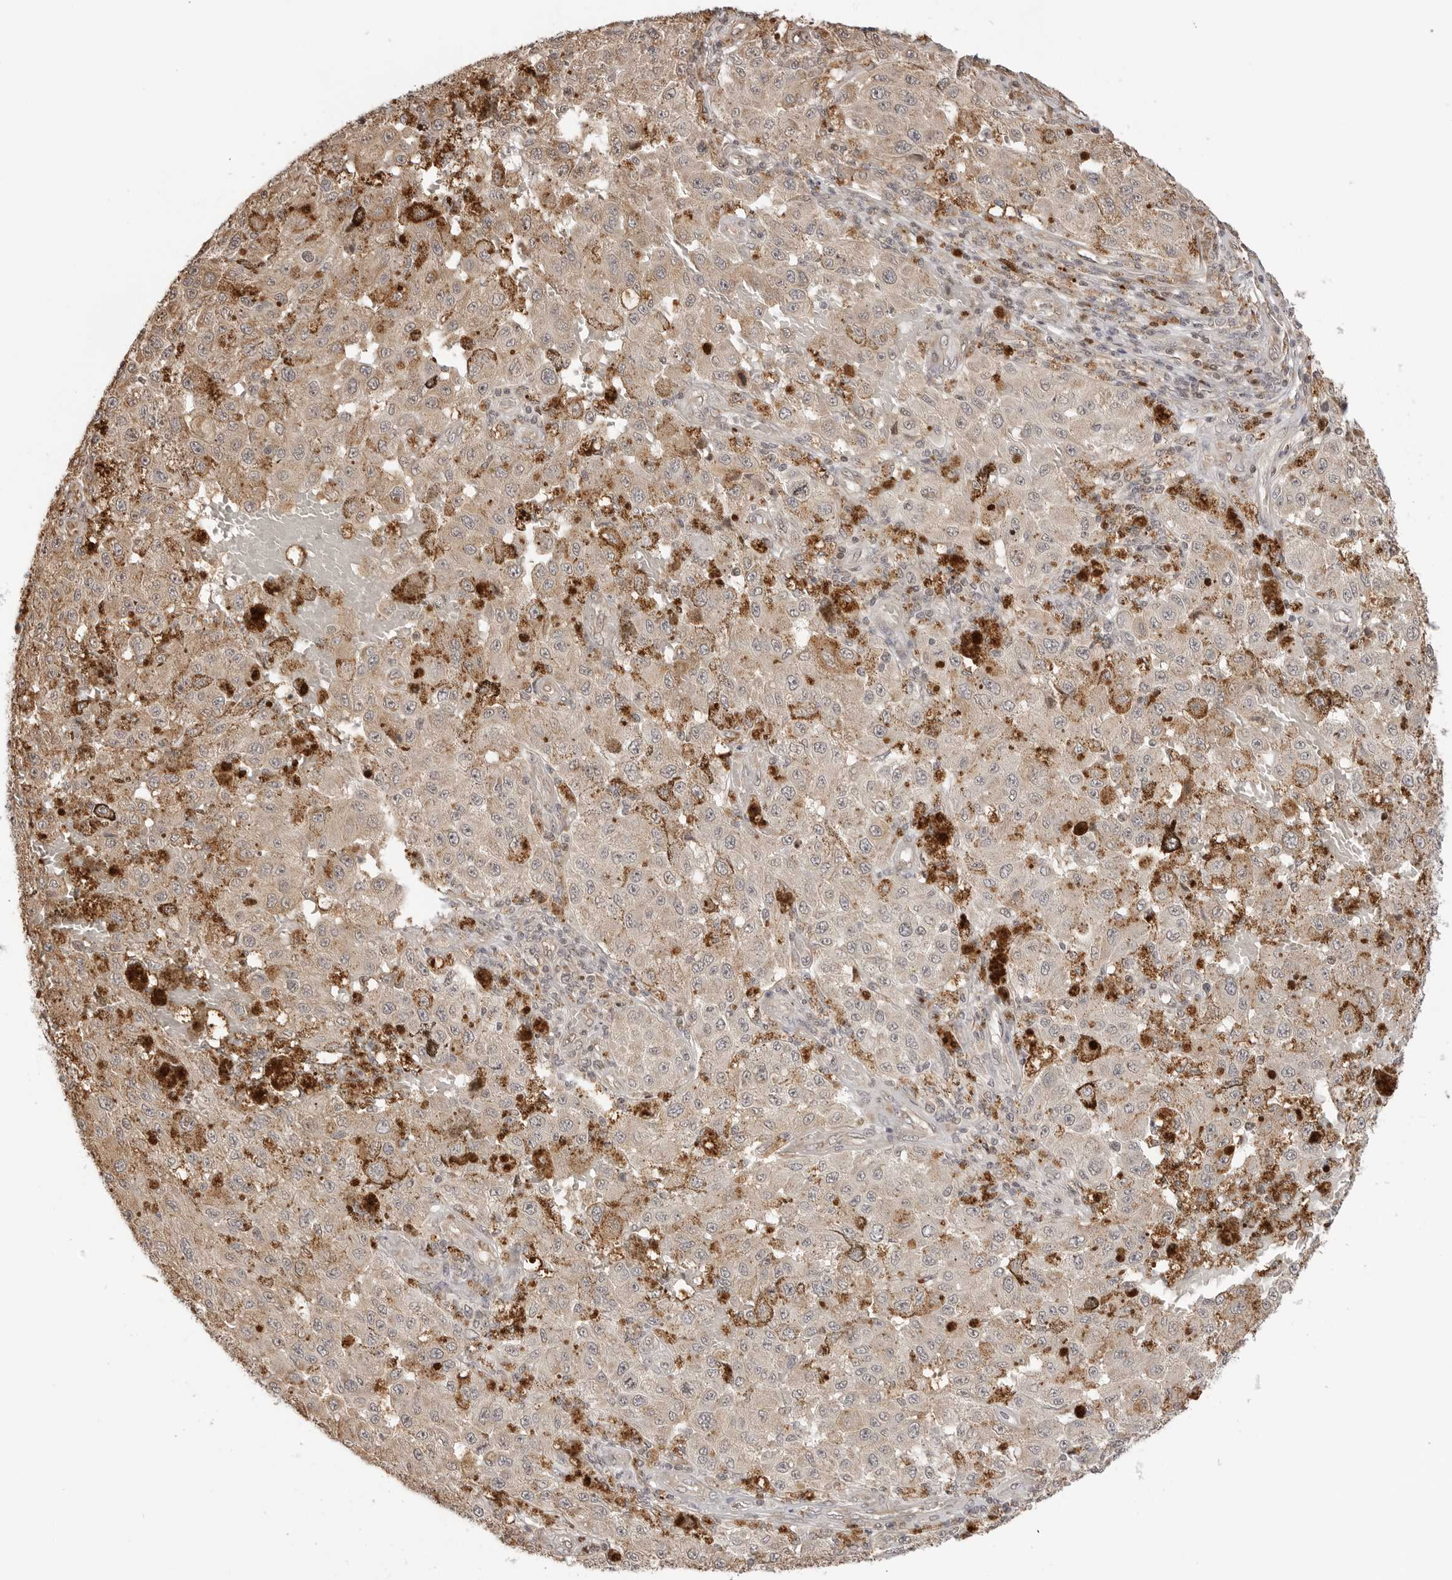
{"staining": {"intensity": "weak", "quantity": ">75%", "location": "cytoplasmic/membranous"}, "tissue": "melanoma", "cell_type": "Tumor cells", "image_type": "cancer", "snomed": [{"axis": "morphology", "description": "Malignant melanoma, NOS"}, {"axis": "topography", "description": "Skin"}], "caption": "Malignant melanoma was stained to show a protein in brown. There is low levels of weak cytoplasmic/membranous expression in approximately >75% of tumor cells.", "gene": "FKBP14", "patient": {"sex": "female", "age": 64}}